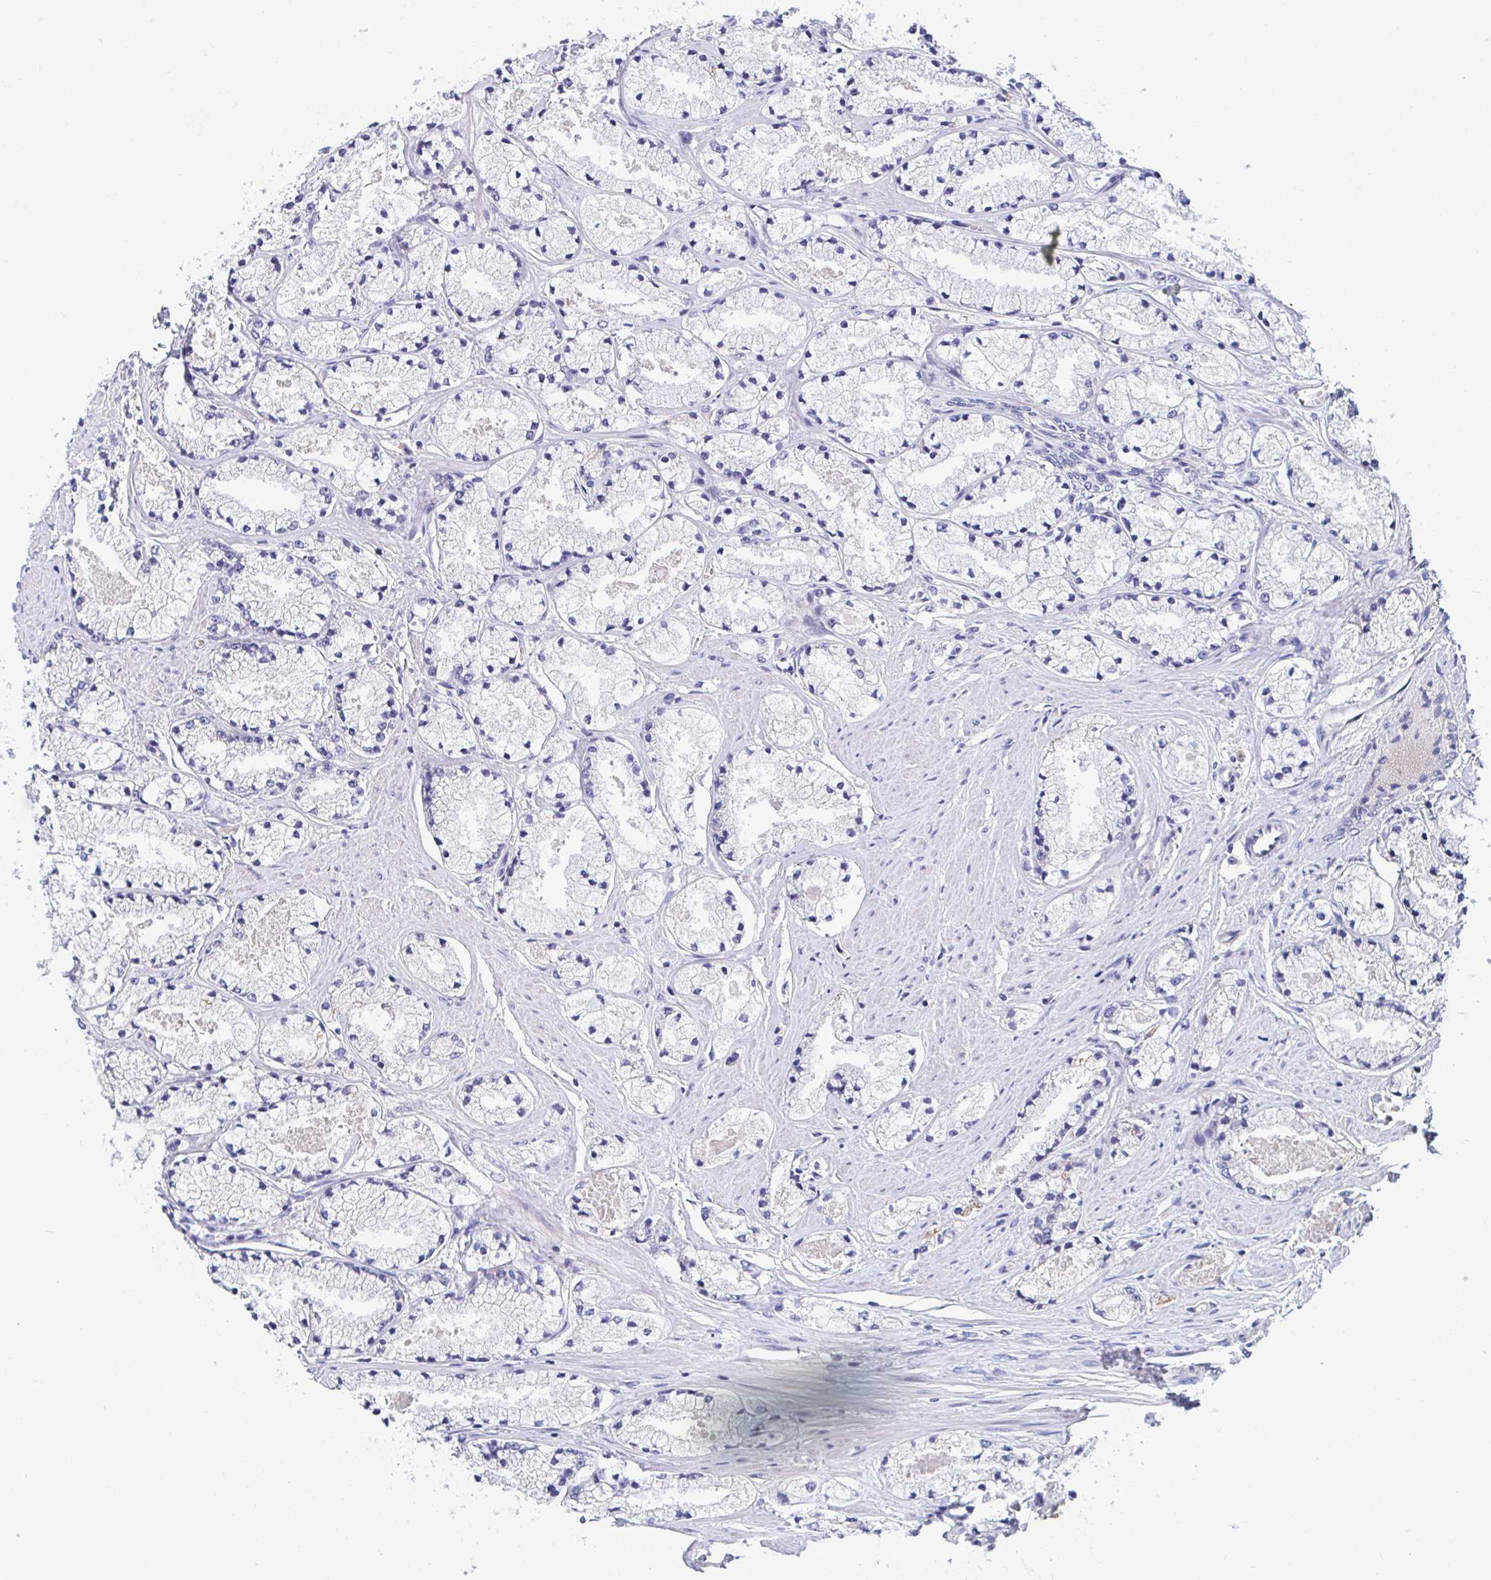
{"staining": {"intensity": "negative", "quantity": "none", "location": "none"}, "tissue": "prostate cancer", "cell_type": "Tumor cells", "image_type": "cancer", "snomed": [{"axis": "morphology", "description": "Adenocarcinoma, High grade"}, {"axis": "topography", "description": "Prostate"}], "caption": "Immunohistochemical staining of human prostate cancer exhibits no significant positivity in tumor cells.", "gene": "P2RX3", "patient": {"sex": "male", "age": 63}}